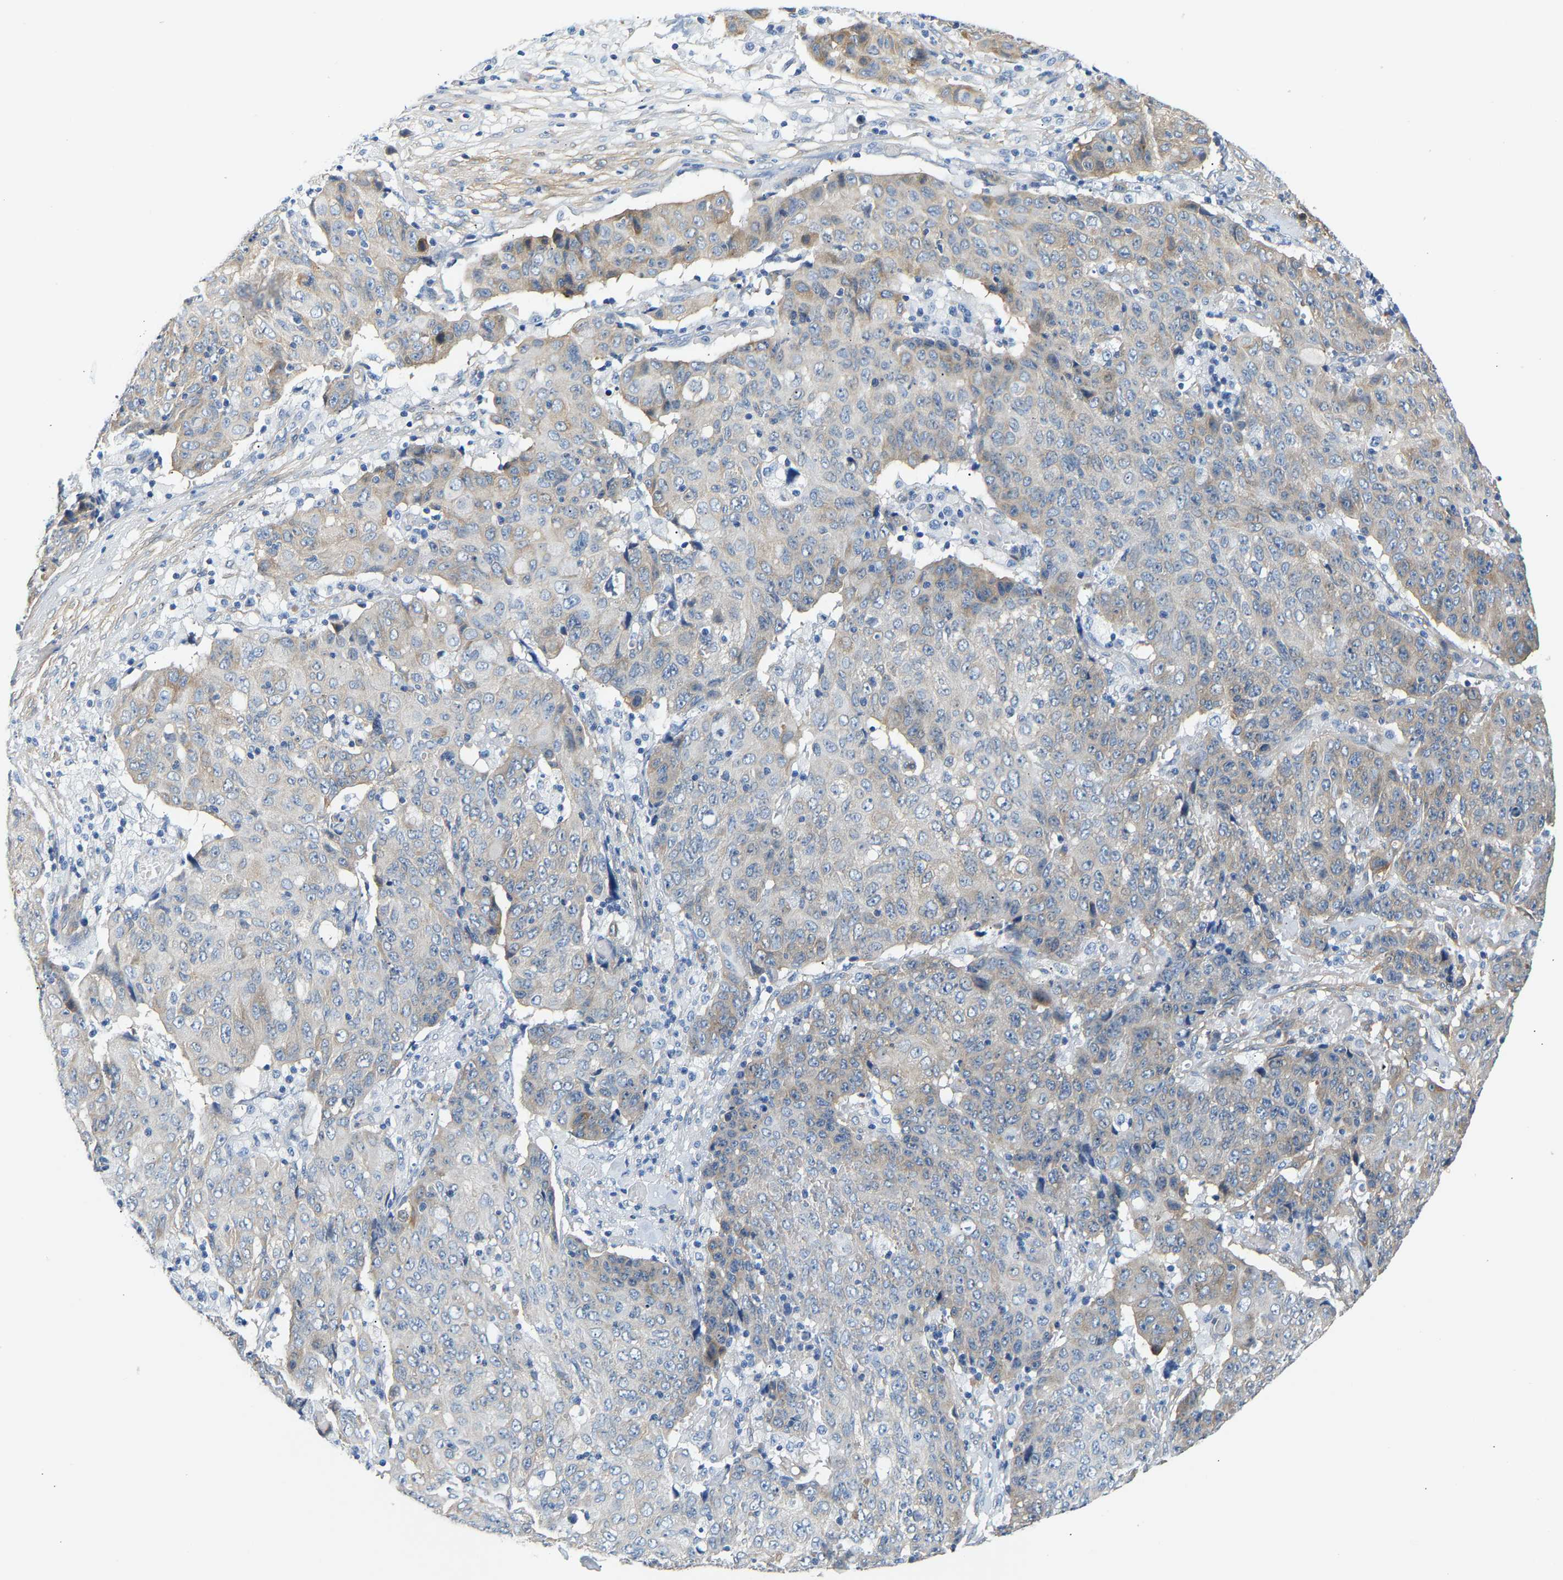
{"staining": {"intensity": "weak", "quantity": "<25%", "location": "cytoplasmic/membranous"}, "tissue": "ovarian cancer", "cell_type": "Tumor cells", "image_type": "cancer", "snomed": [{"axis": "morphology", "description": "Carcinoma, endometroid"}, {"axis": "topography", "description": "Ovary"}], "caption": "A high-resolution histopathology image shows IHC staining of endometroid carcinoma (ovarian), which reveals no significant positivity in tumor cells. The staining is performed using DAB brown chromogen with nuclei counter-stained in using hematoxylin.", "gene": "PAWR", "patient": {"sex": "female", "age": 42}}